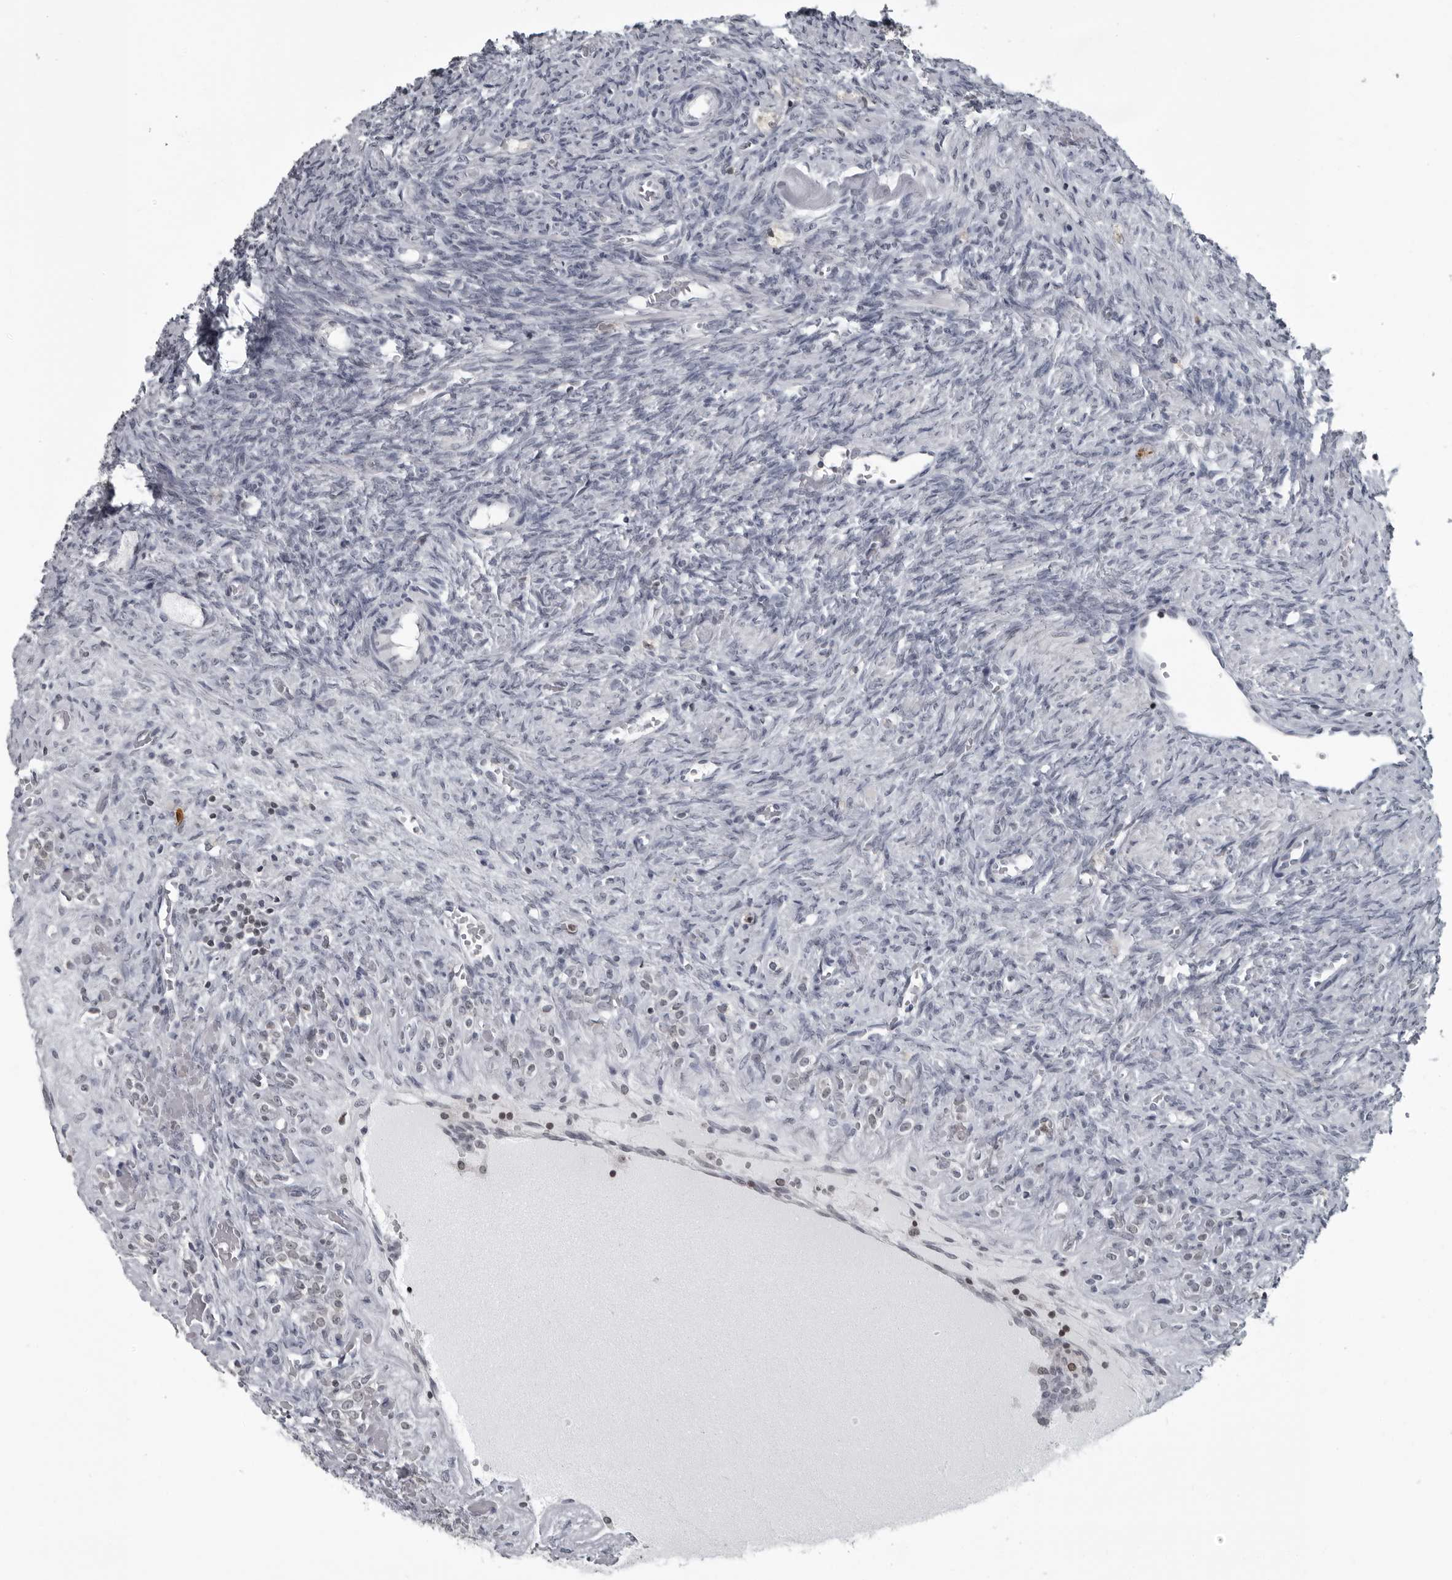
{"staining": {"intensity": "negative", "quantity": "none", "location": "none"}, "tissue": "ovary", "cell_type": "Ovarian stroma cells", "image_type": "normal", "snomed": [{"axis": "morphology", "description": "Normal tissue, NOS"}, {"axis": "topography", "description": "Ovary"}], "caption": "This is an IHC photomicrograph of benign human ovary. There is no expression in ovarian stroma cells.", "gene": "RTCA", "patient": {"sex": "female", "age": 41}}